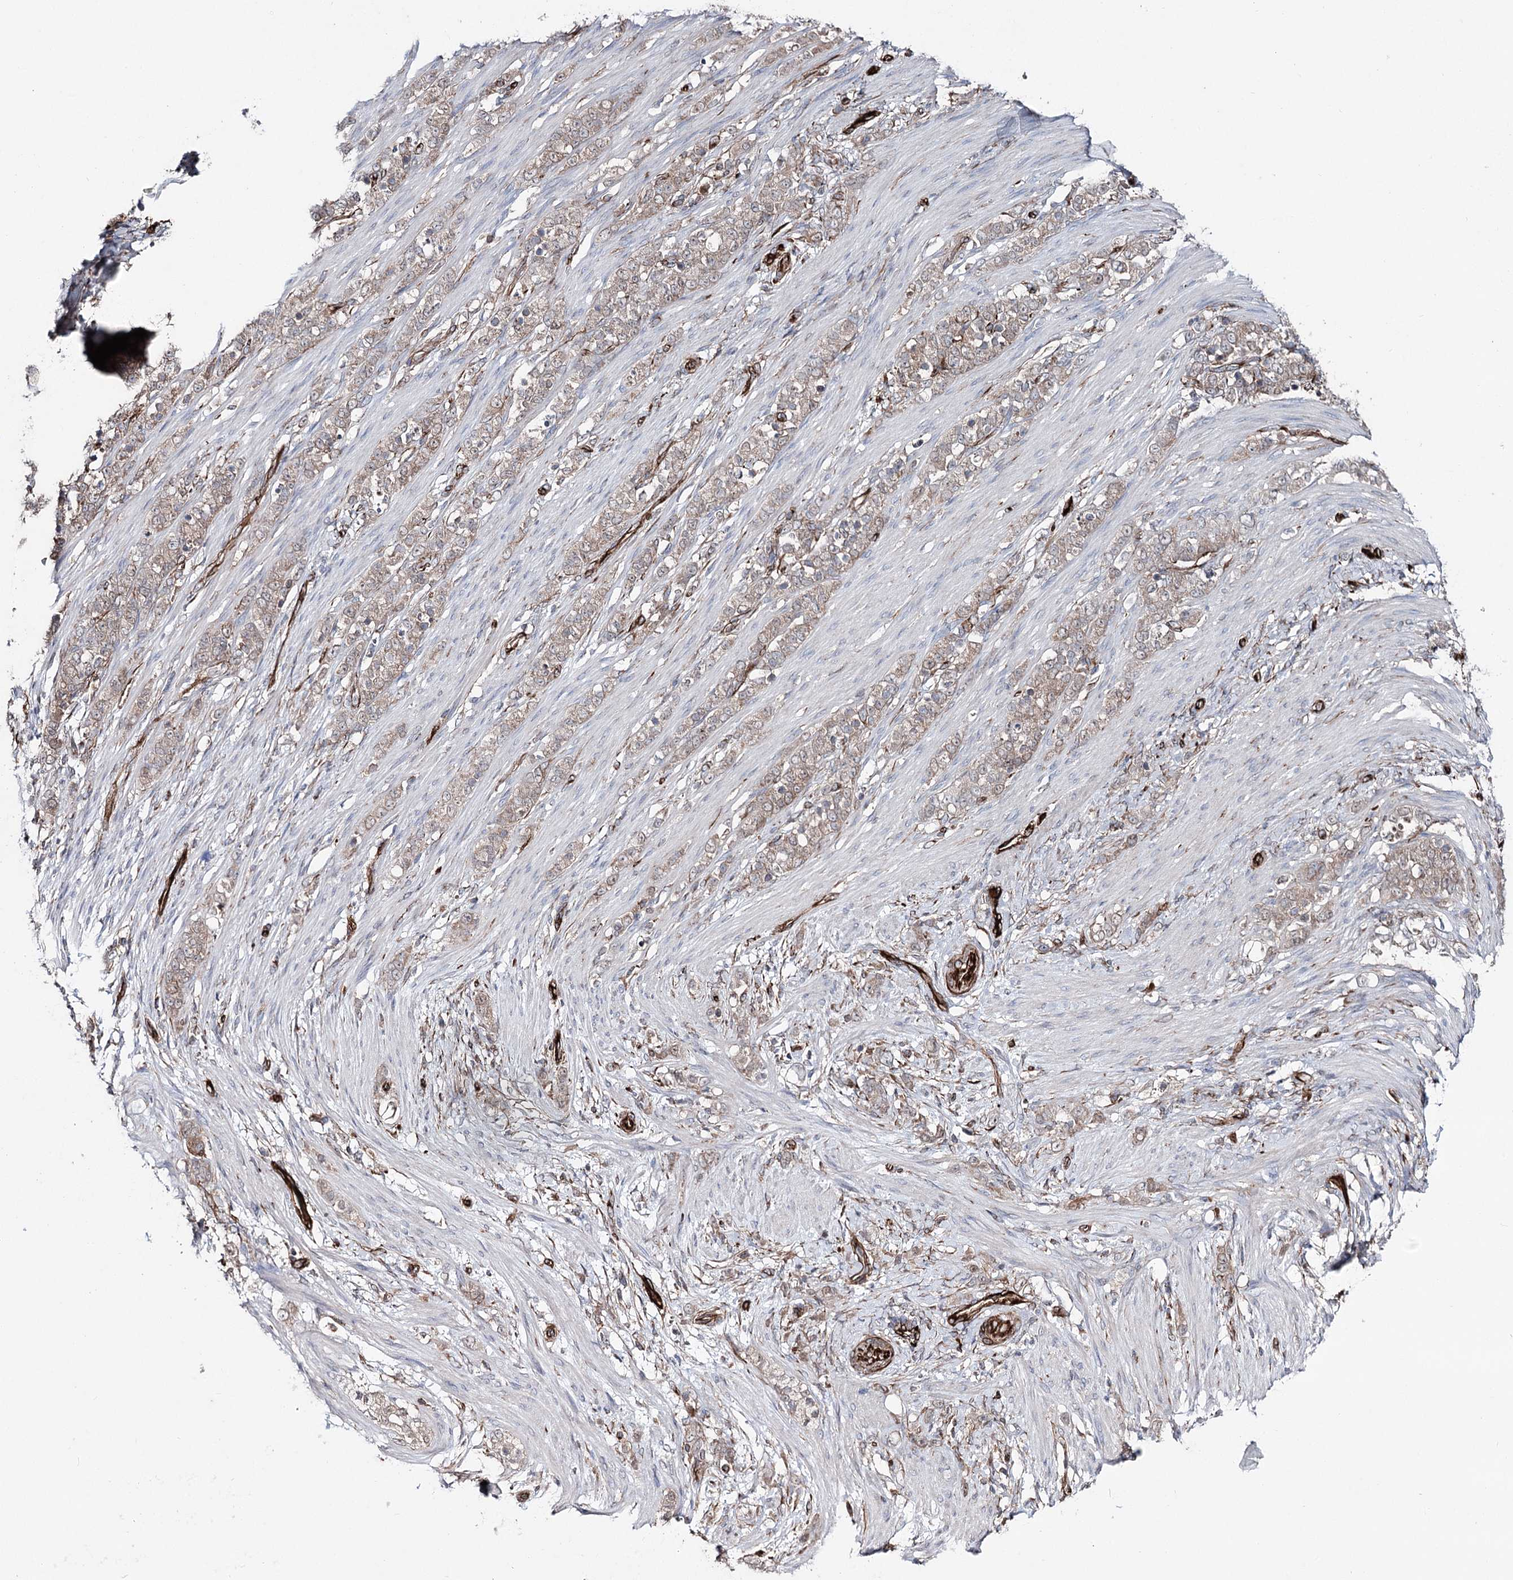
{"staining": {"intensity": "weak", "quantity": ">75%", "location": "cytoplasmic/membranous,nuclear"}, "tissue": "stomach cancer", "cell_type": "Tumor cells", "image_type": "cancer", "snomed": [{"axis": "morphology", "description": "Adenocarcinoma, NOS"}, {"axis": "topography", "description": "Stomach"}], "caption": "A brown stain labels weak cytoplasmic/membranous and nuclear staining of a protein in stomach cancer (adenocarcinoma) tumor cells. The staining was performed using DAB to visualize the protein expression in brown, while the nuclei were stained in blue with hematoxylin (Magnification: 20x).", "gene": "MIB1", "patient": {"sex": "female", "age": 79}}